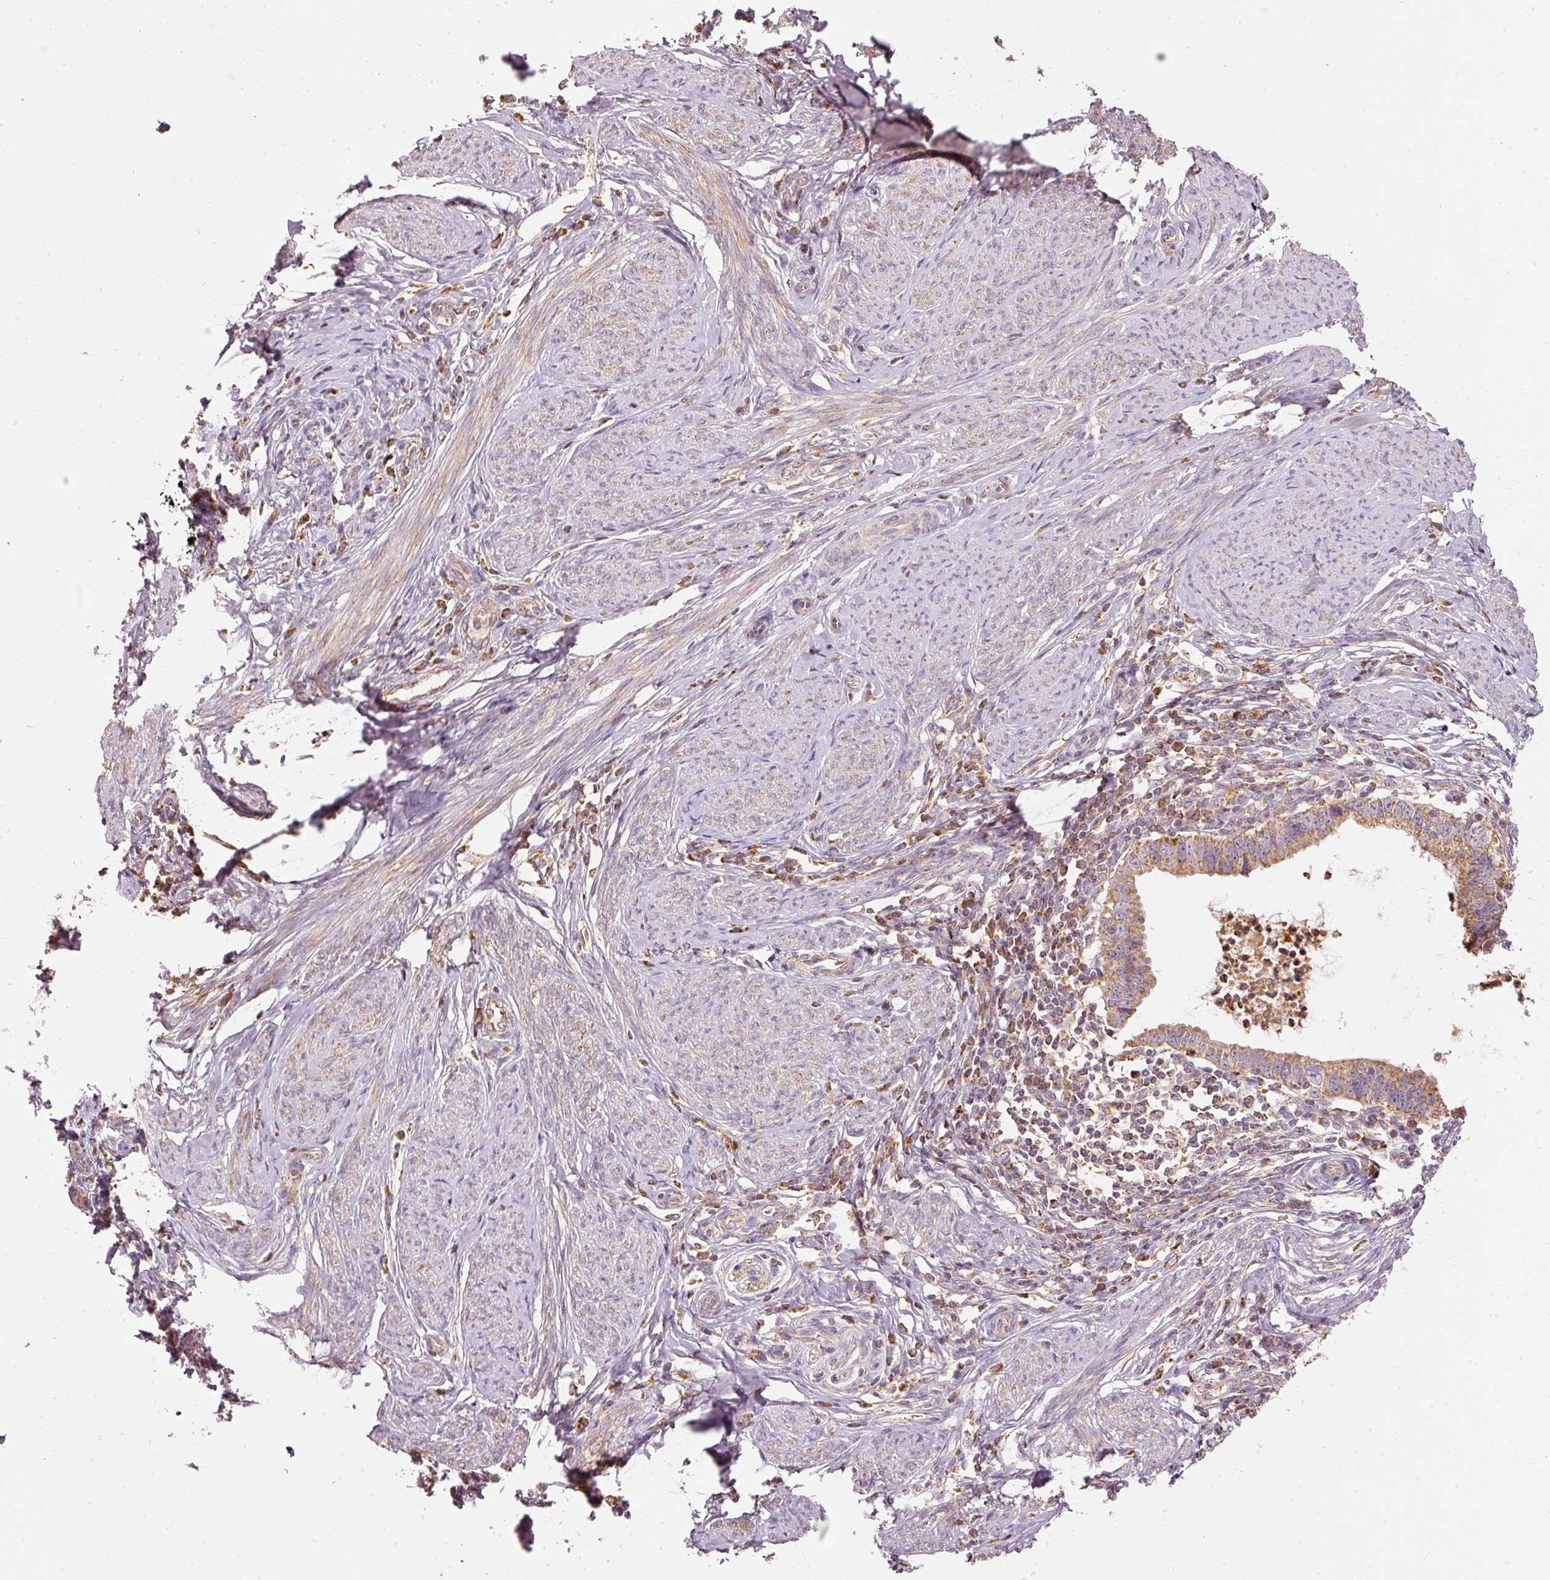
{"staining": {"intensity": "moderate", "quantity": ">75%", "location": "cytoplasmic/membranous"}, "tissue": "cervical cancer", "cell_type": "Tumor cells", "image_type": "cancer", "snomed": [{"axis": "morphology", "description": "Adenocarcinoma, NOS"}, {"axis": "topography", "description": "Cervix"}], "caption": "Cervical adenocarcinoma stained for a protein (brown) reveals moderate cytoplasmic/membranous positive staining in about >75% of tumor cells.", "gene": "PSENEN", "patient": {"sex": "female", "age": 36}}